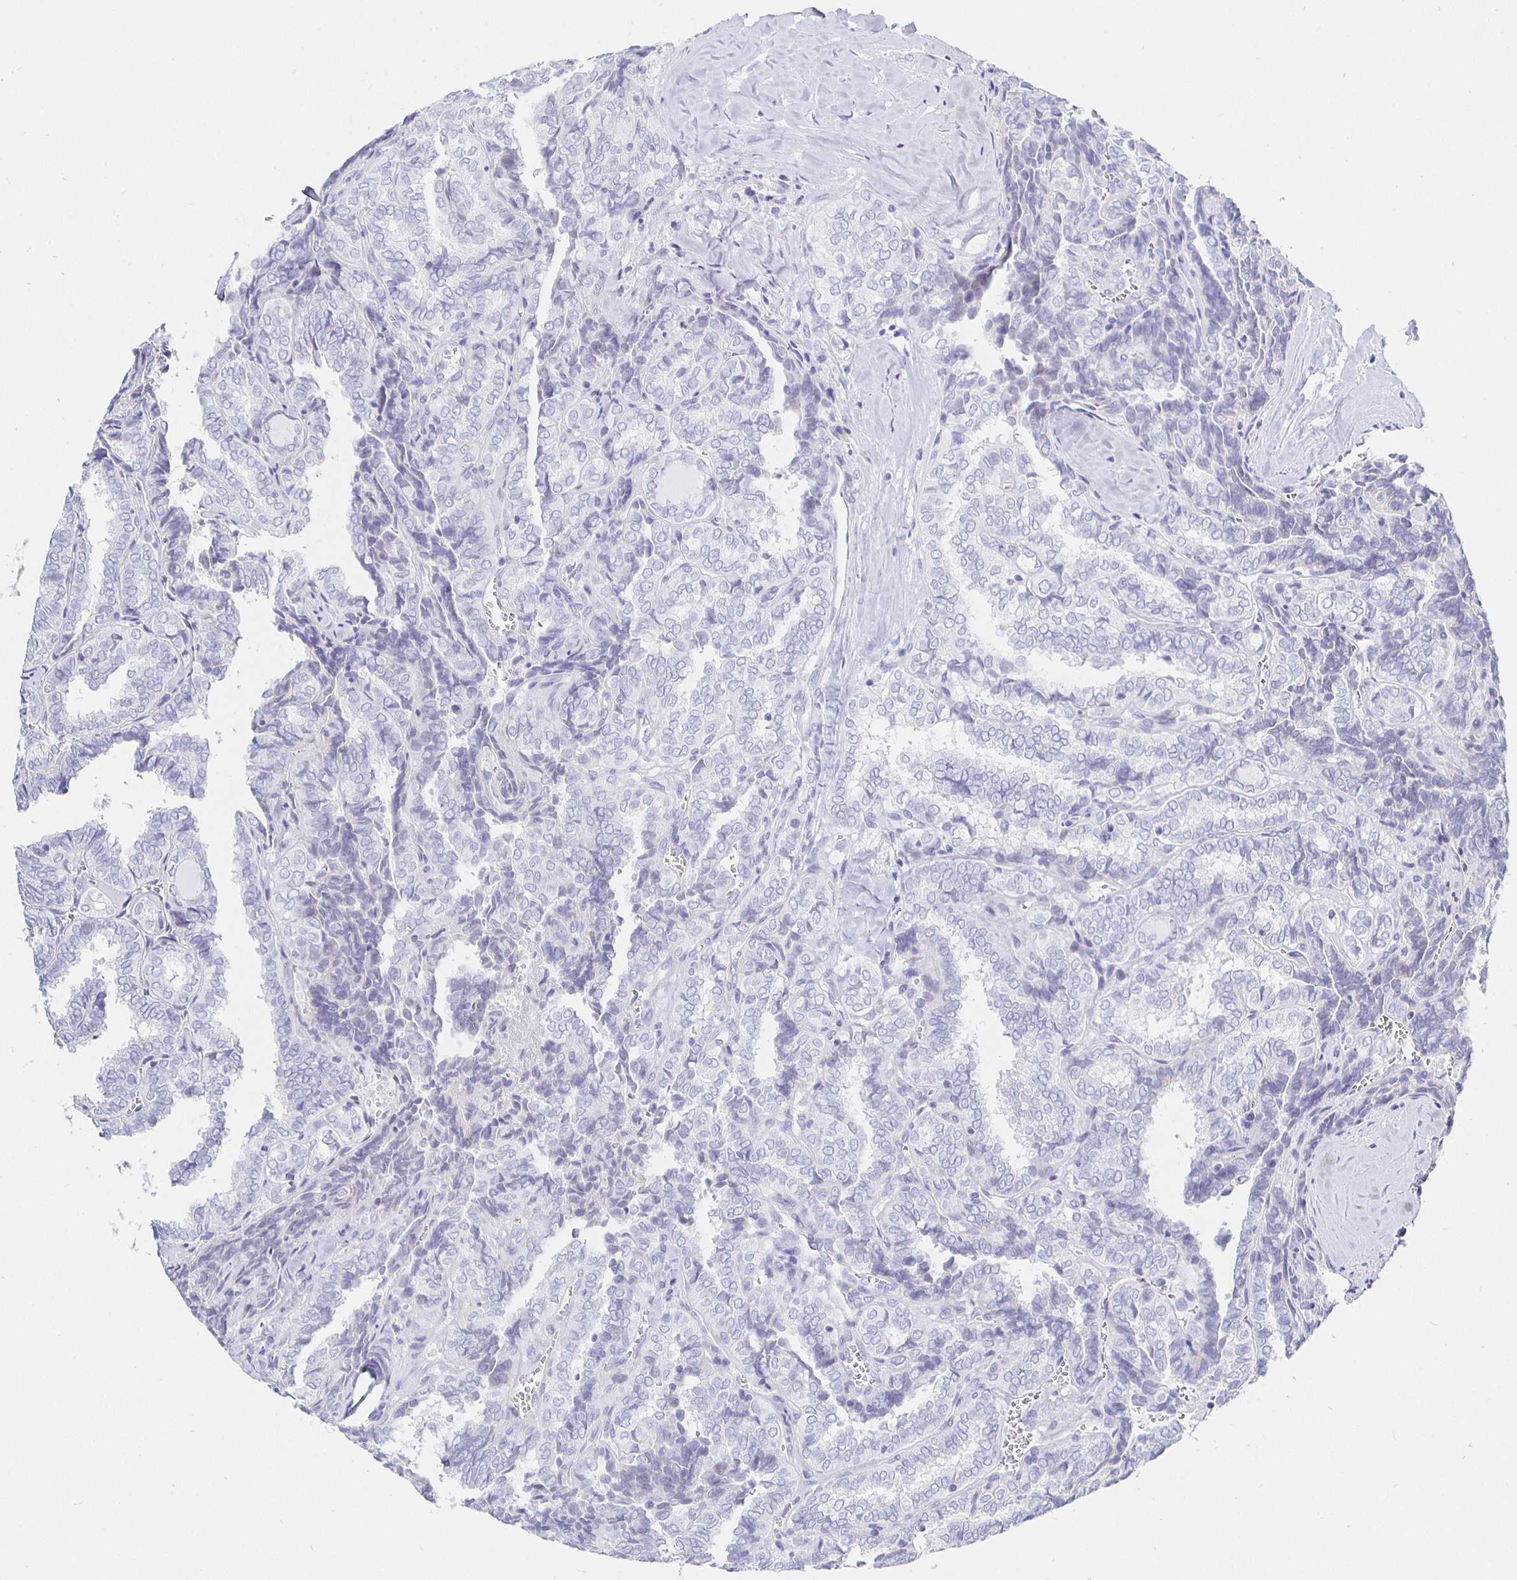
{"staining": {"intensity": "negative", "quantity": "none", "location": "none"}, "tissue": "thyroid cancer", "cell_type": "Tumor cells", "image_type": "cancer", "snomed": [{"axis": "morphology", "description": "Papillary adenocarcinoma, NOS"}, {"axis": "topography", "description": "Thyroid gland"}], "caption": "High magnification brightfield microscopy of thyroid papillary adenocarcinoma stained with DAB (brown) and counterstained with hematoxylin (blue): tumor cells show no significant positivity.", "gene": "CR2", "patient": {"sex": "female", "age": 30}}